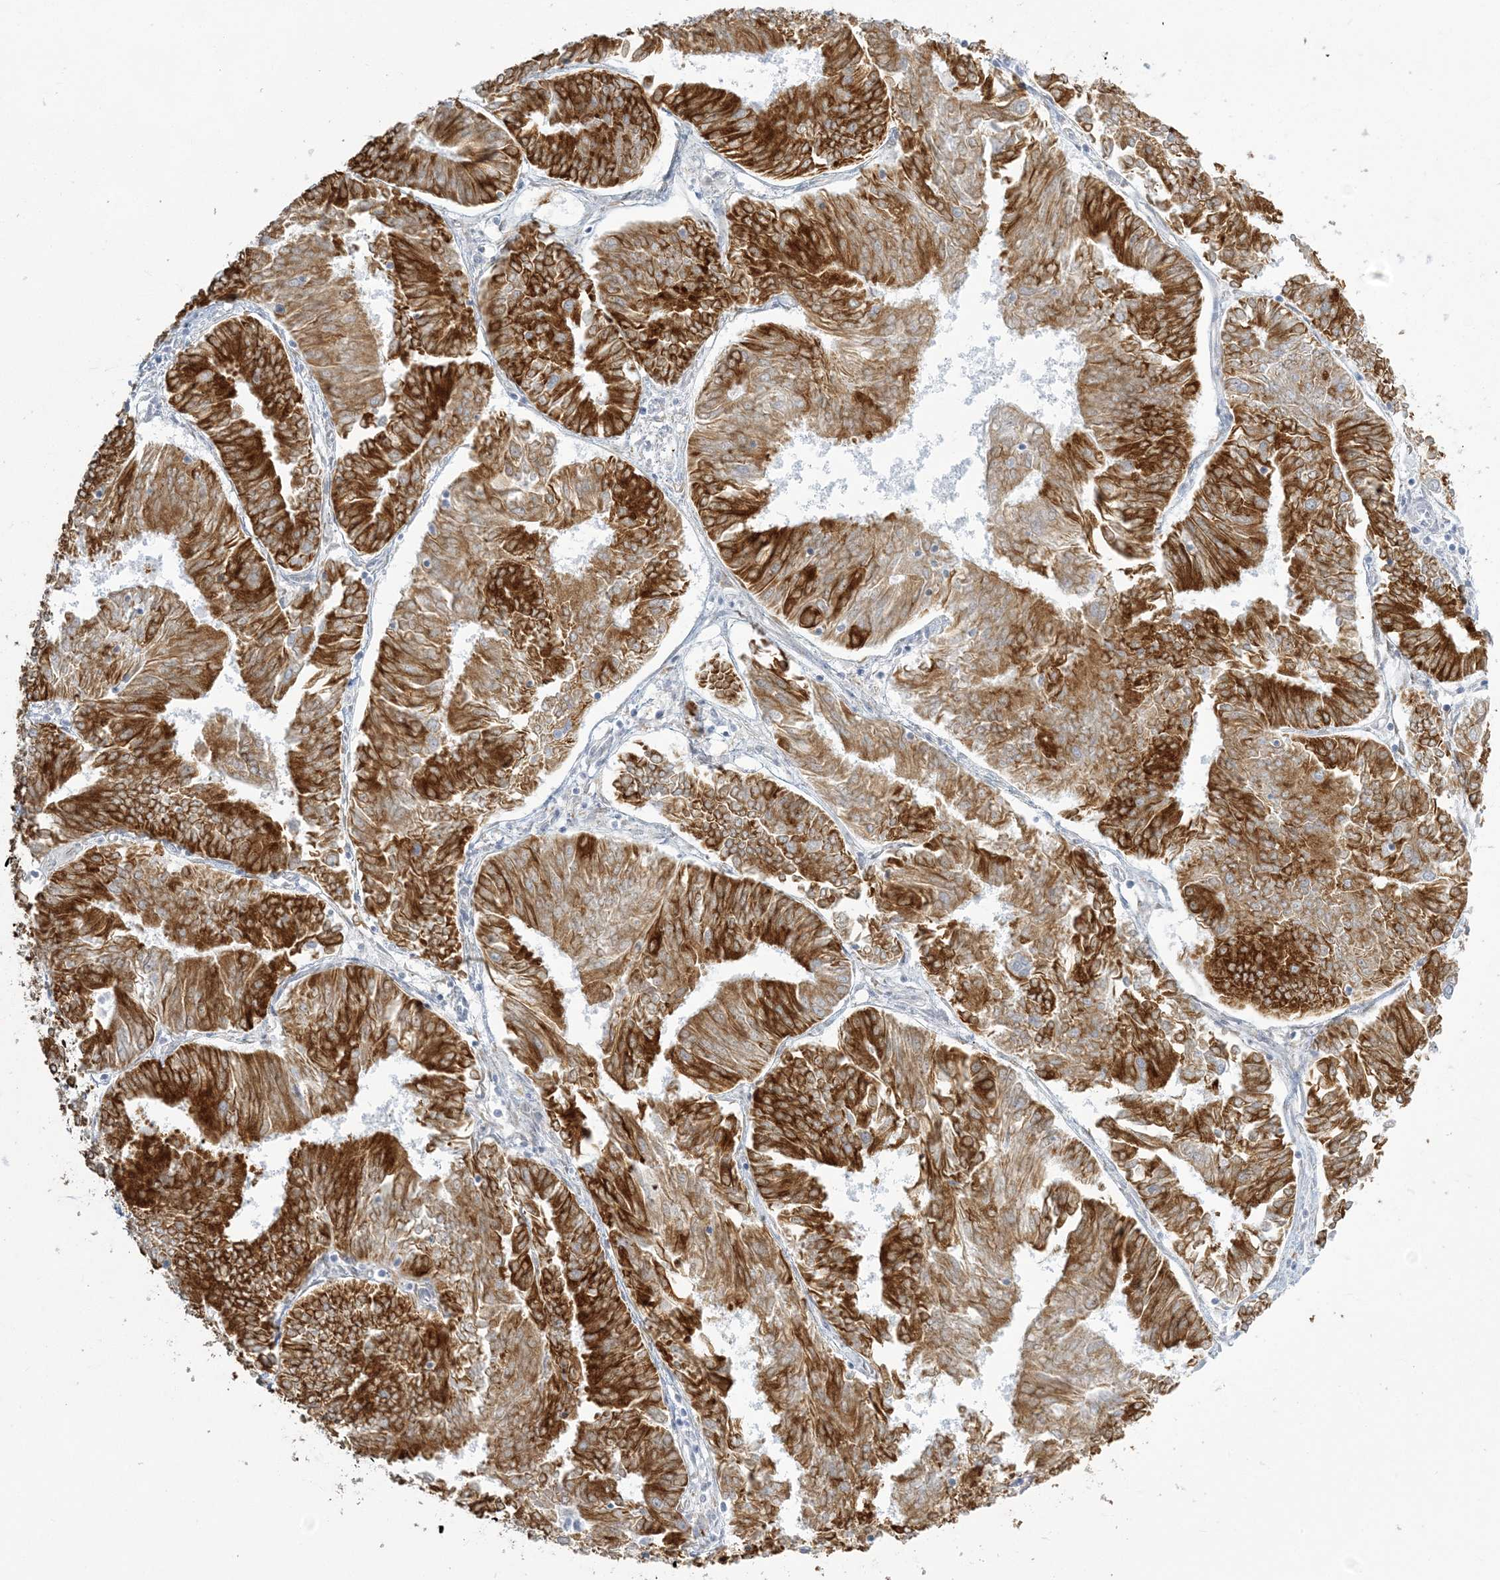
{"staining": {"intensity": "strong", "quantity": ">75%", "location": "cytoplasmic/membranous"}, "tissue": "endometrial cancer", "cell_type": "Tumor cells", "image_type": "cancer", "snomed": [{"axis": "morphology", "description": "Adenocarcinoma, NOS"}, {"axis": "topography", "description": "Endometrium"}], "caption": "Strong cytoplasmic/membranous protein positivity is identified in approximately >75% of tumor cells in adenocarcinoma (endometrial). (IHC, brightfield microscopy, high magnification).", "gene": "ZC3H6", "patient": {"sex": "female", "age": 58}}